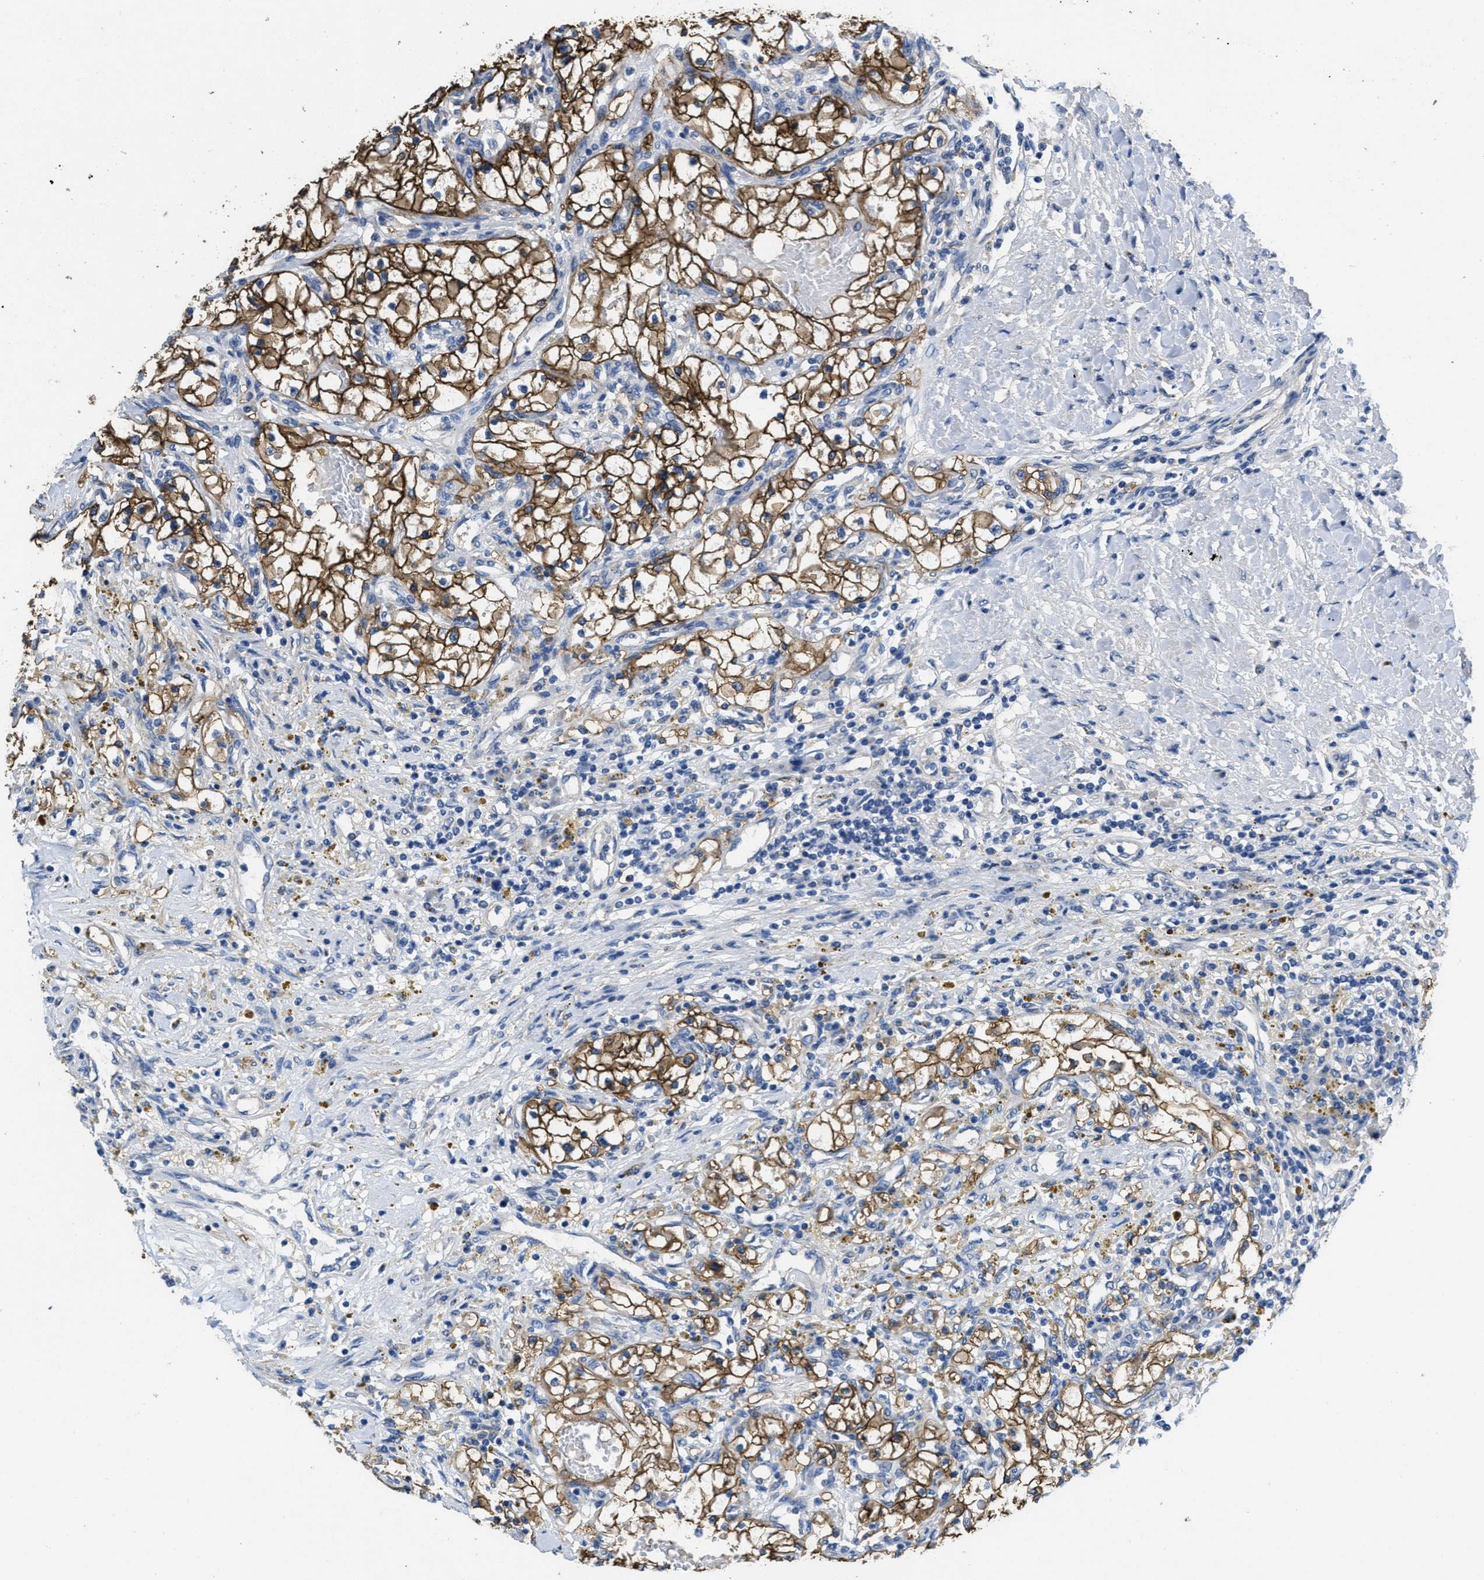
{"staining": {"intensity": "strong", "quantity": ">75%", "location": "cytoplasmic/membranous"}, "tissue": "renal cancer", "cell_type": "Tumor cells", "image_type": "cancer", "snomed": [{"axis": "morphology", "description": "Adenocarcinoma, NOS"}, {"axis": "topography", "description": "Kidney"}], "caption": "IHC of human adenocarcinoma (renal) exhibits high levels of strong cytoplasmic/membranous expression in about >75% of tumor cells.", "gene": "CA9", "patient": {"sex": "male", "age": 68}}